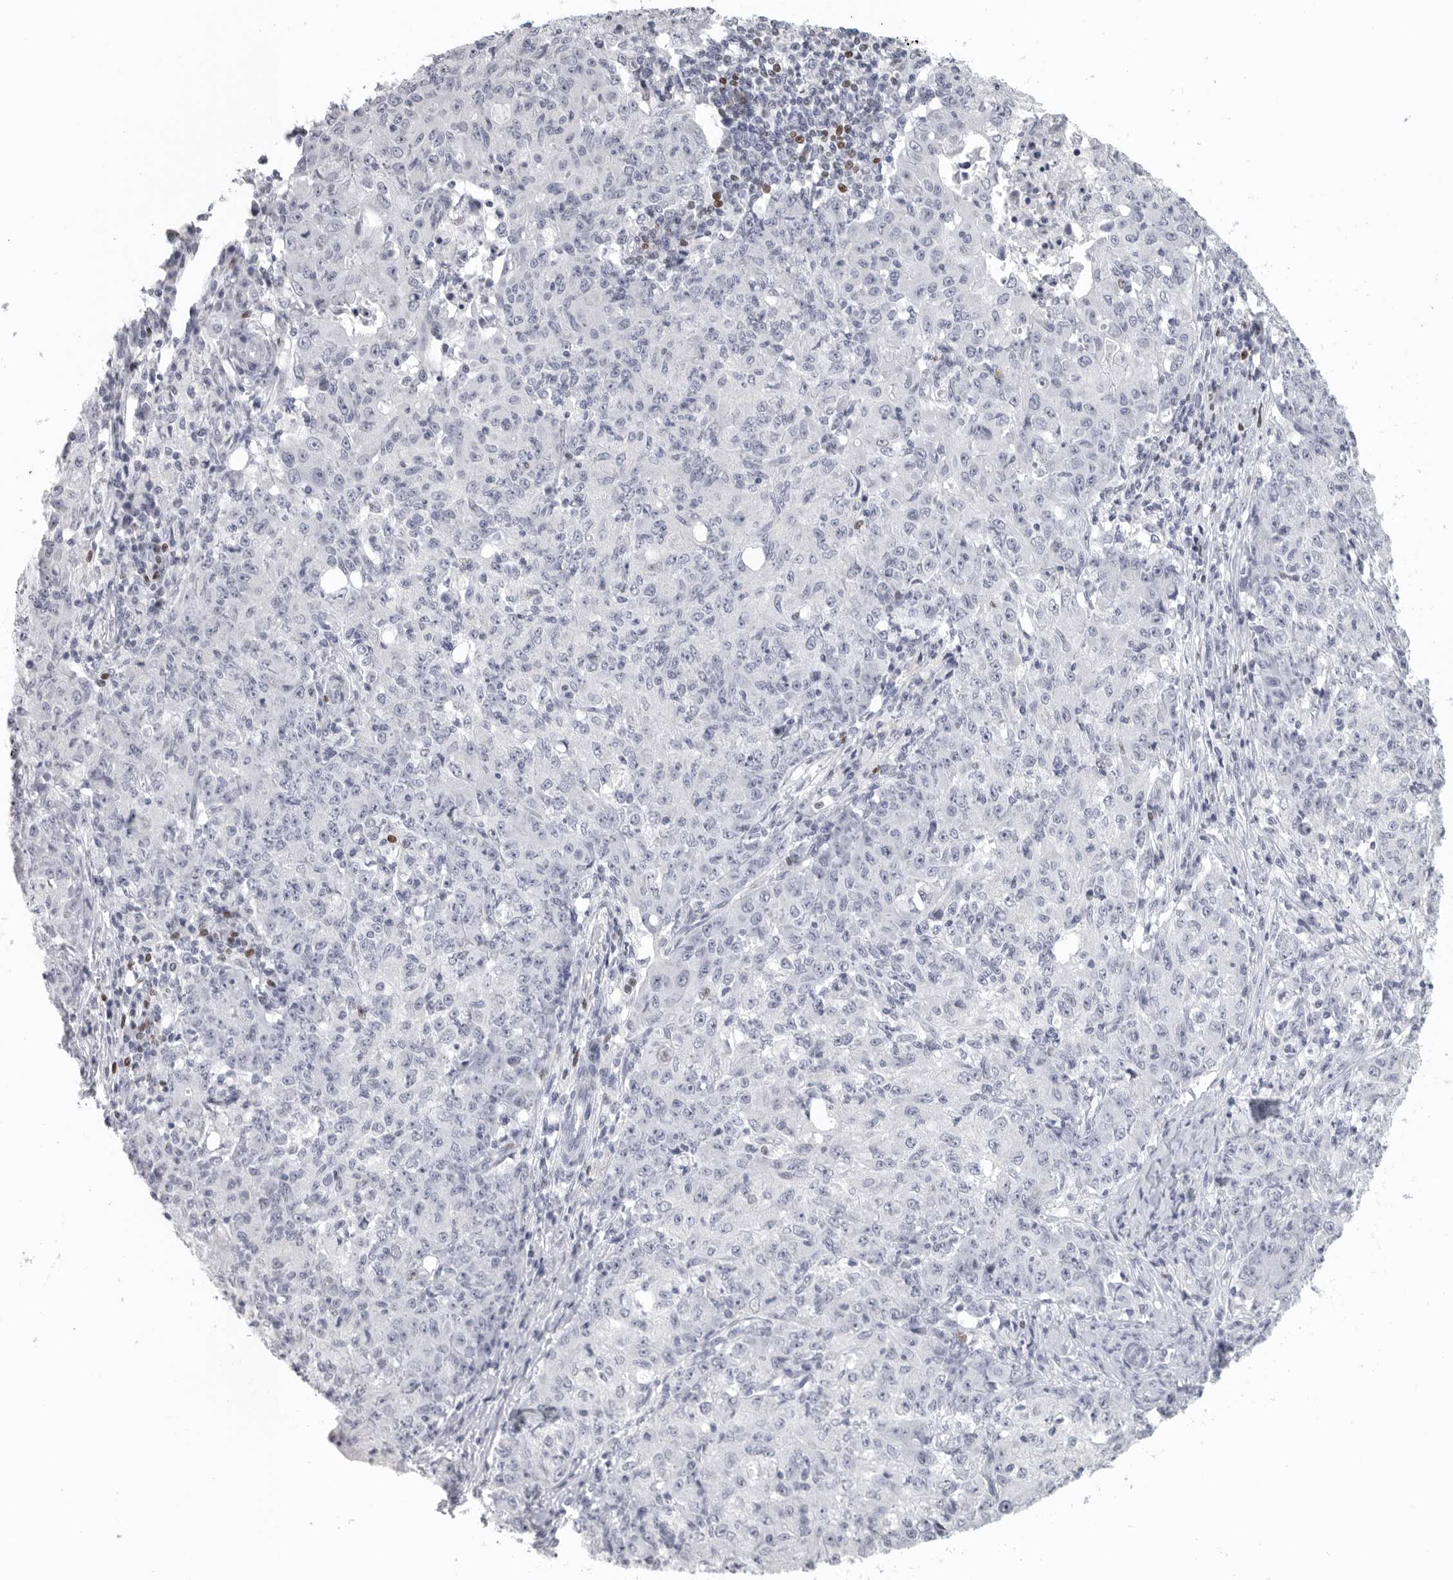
{"staining": {"intensity": "negative", "quantity": "none", "location": "none"}, "tissue": "ovarian cancer", "cell_type": "Tumor cells", "image_type": "cancer", "snomed": [{"axis": "morphology", "description": "Carcinoma, endometroid"}, {"axis": "topography", "description": "Ovary"}], "caption": "High magnification brightfield microscopy of ovarian cancer stained with DAB (3,3'-diaminobenzidine) (brown) and counterstained with hematoxylin (blue): tumor cells show no significant positivity.", "gene": "SATB2", "patient": {"sex": "female", "age": 42}}